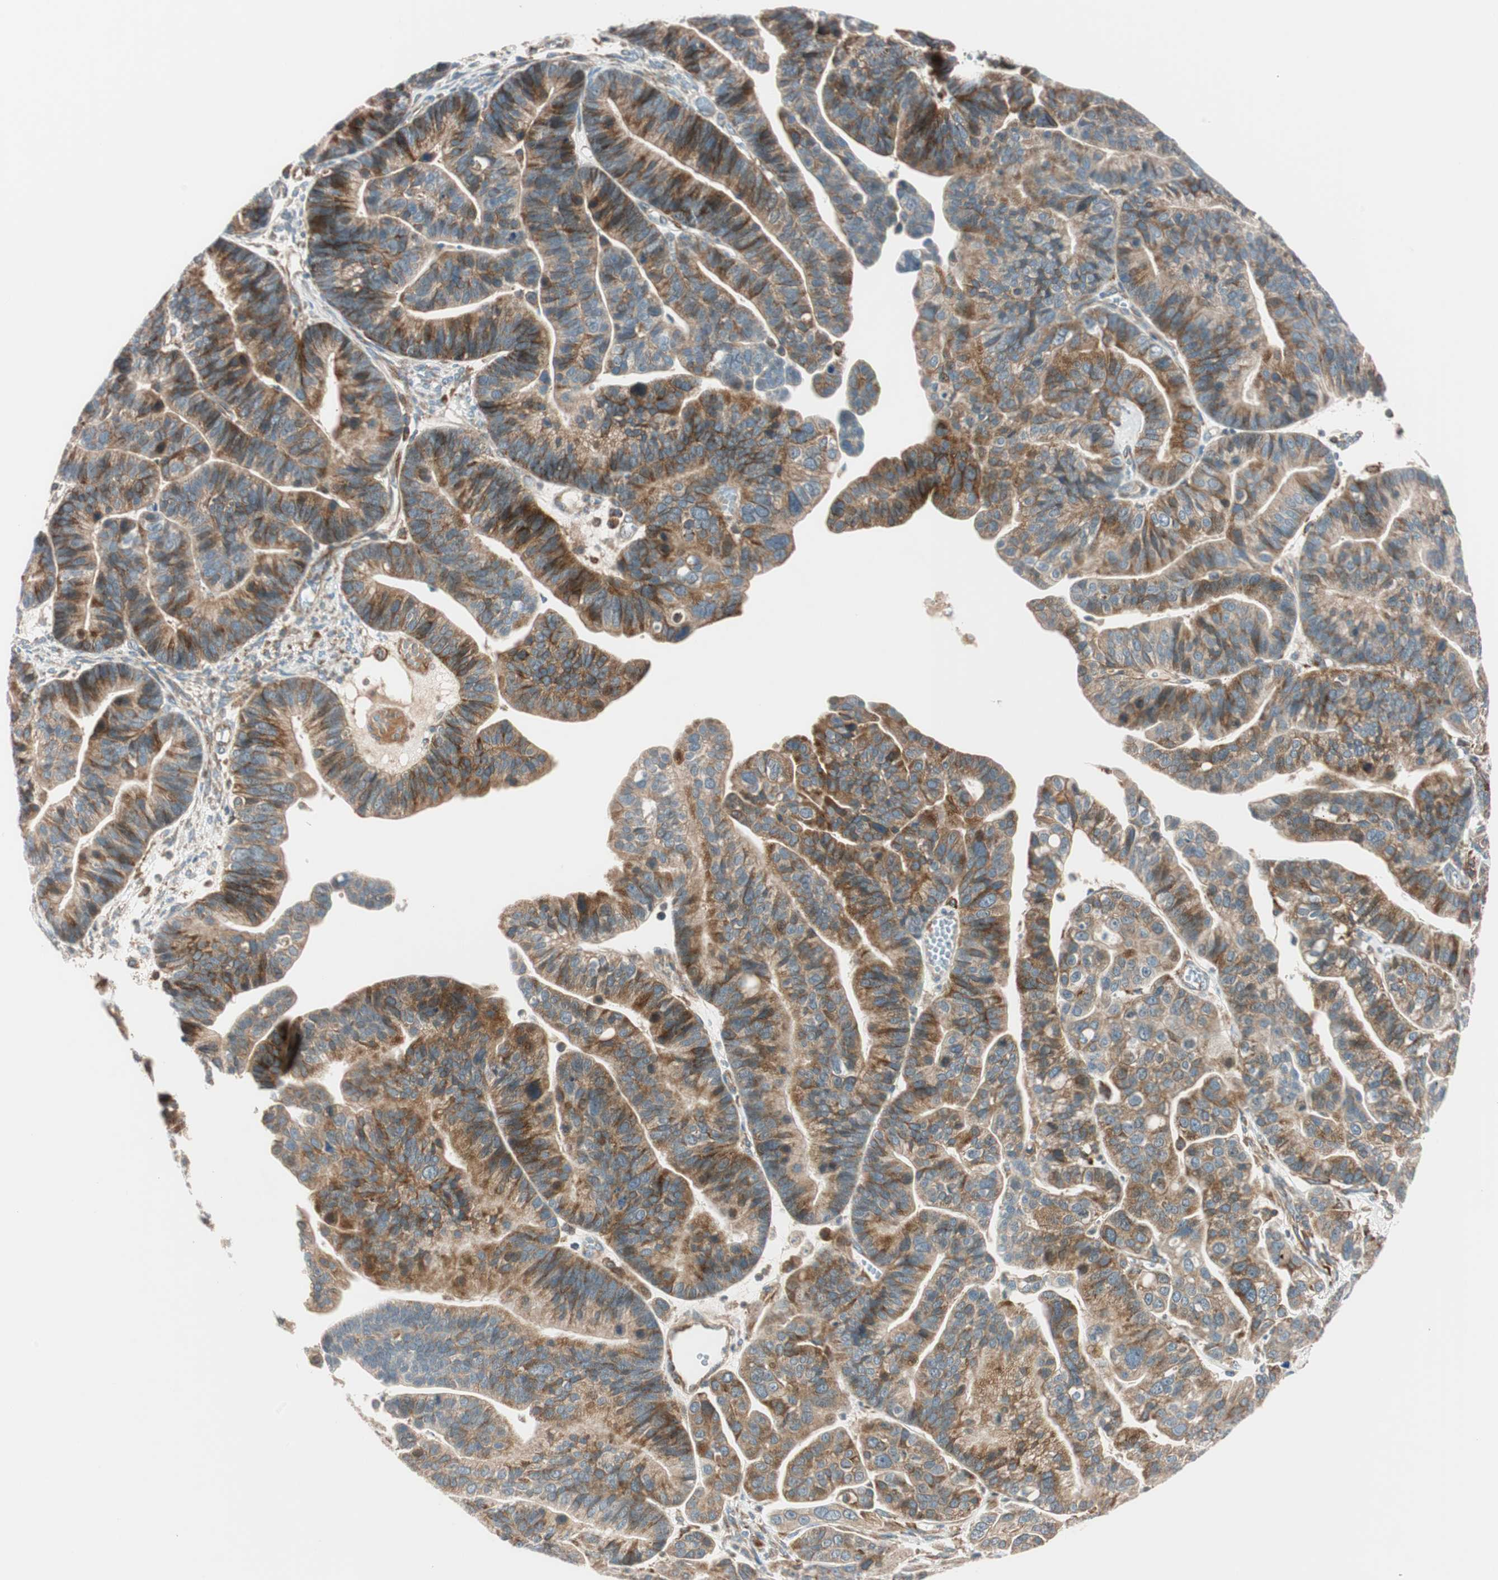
{"staining": {"intensity": "moderate", "quantity": "25%-75%", "location": "cytoplasmic/membranous"}, "tissue": "ovarian cancer", "cell_type": "Tumor cells", "image_type": "cancer", "snomed": [{"axis": "morphology", "description": "Cystadenocarcinoma, serous, NOS"}, {"axis": "topography", "description": "Ovary"}], "caption": "The histopathology image exhibits a brown stain indicating the presence of a protein in the cytoplasmic/membranous of tumor cells in serous cystadenocarcinoma (ovarian).", "gene": "ABI1", "patient": {"sex": "female", "age": 56}}